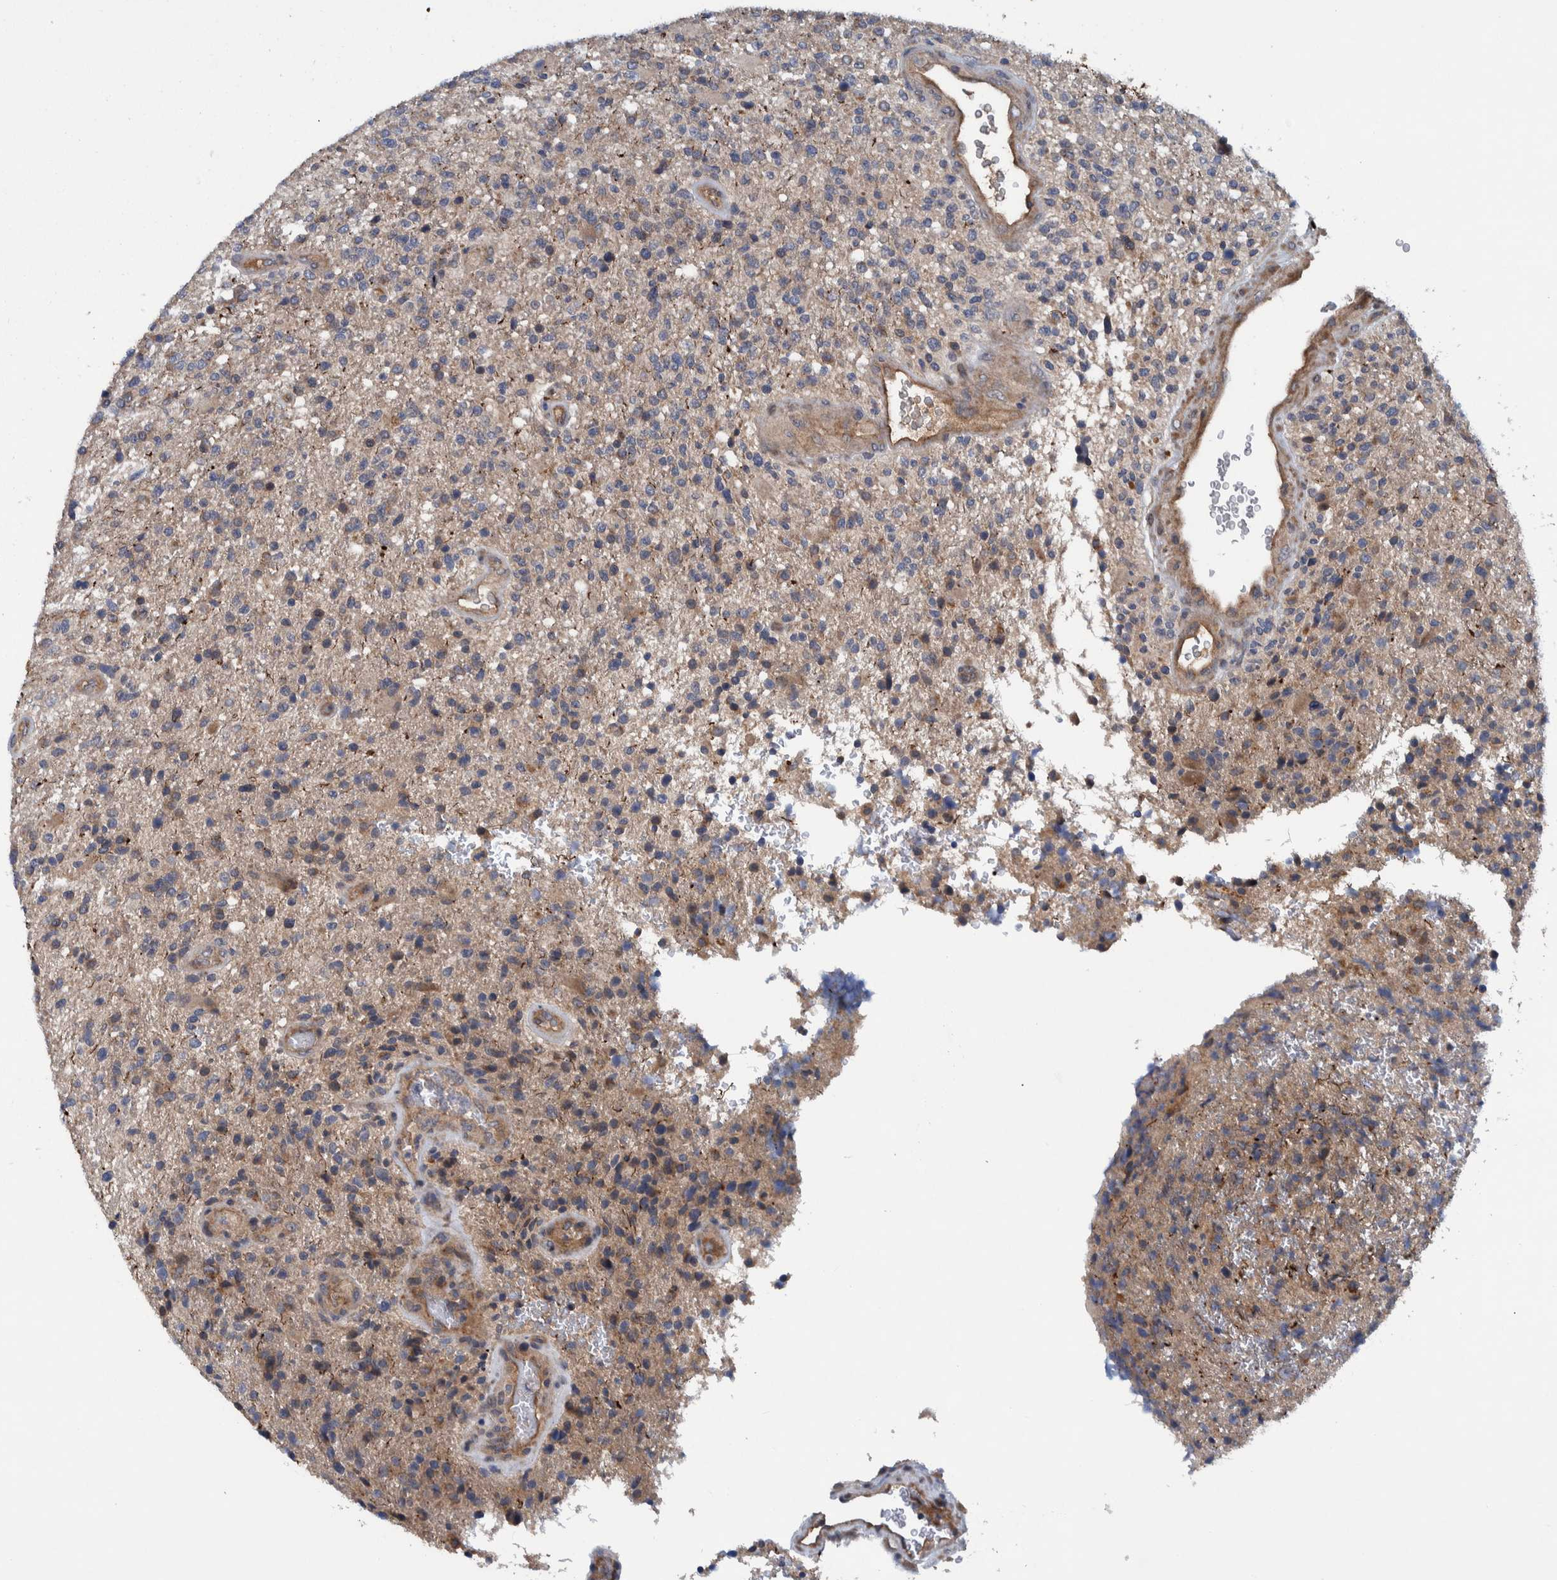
{"staining": {"intensity": "weak", "quantity": "<25%", "location": "cytoplasmic/membranous"}, "tissue": "glioma", "cell_type": "Tumor cells", "image_type": "cancer", "snomed": [{"axis": "morphology", "description": "Glioma, malignant, High grade"}, {"axis": "topography", "description": "Brain"}], "caption": "Human malignant glioma (high-grade) stained for a protein using IHC exhibits no positivity in tumor cells.", "gene": "ITIH3", "patient": {"sex": "male", "age": 72}}